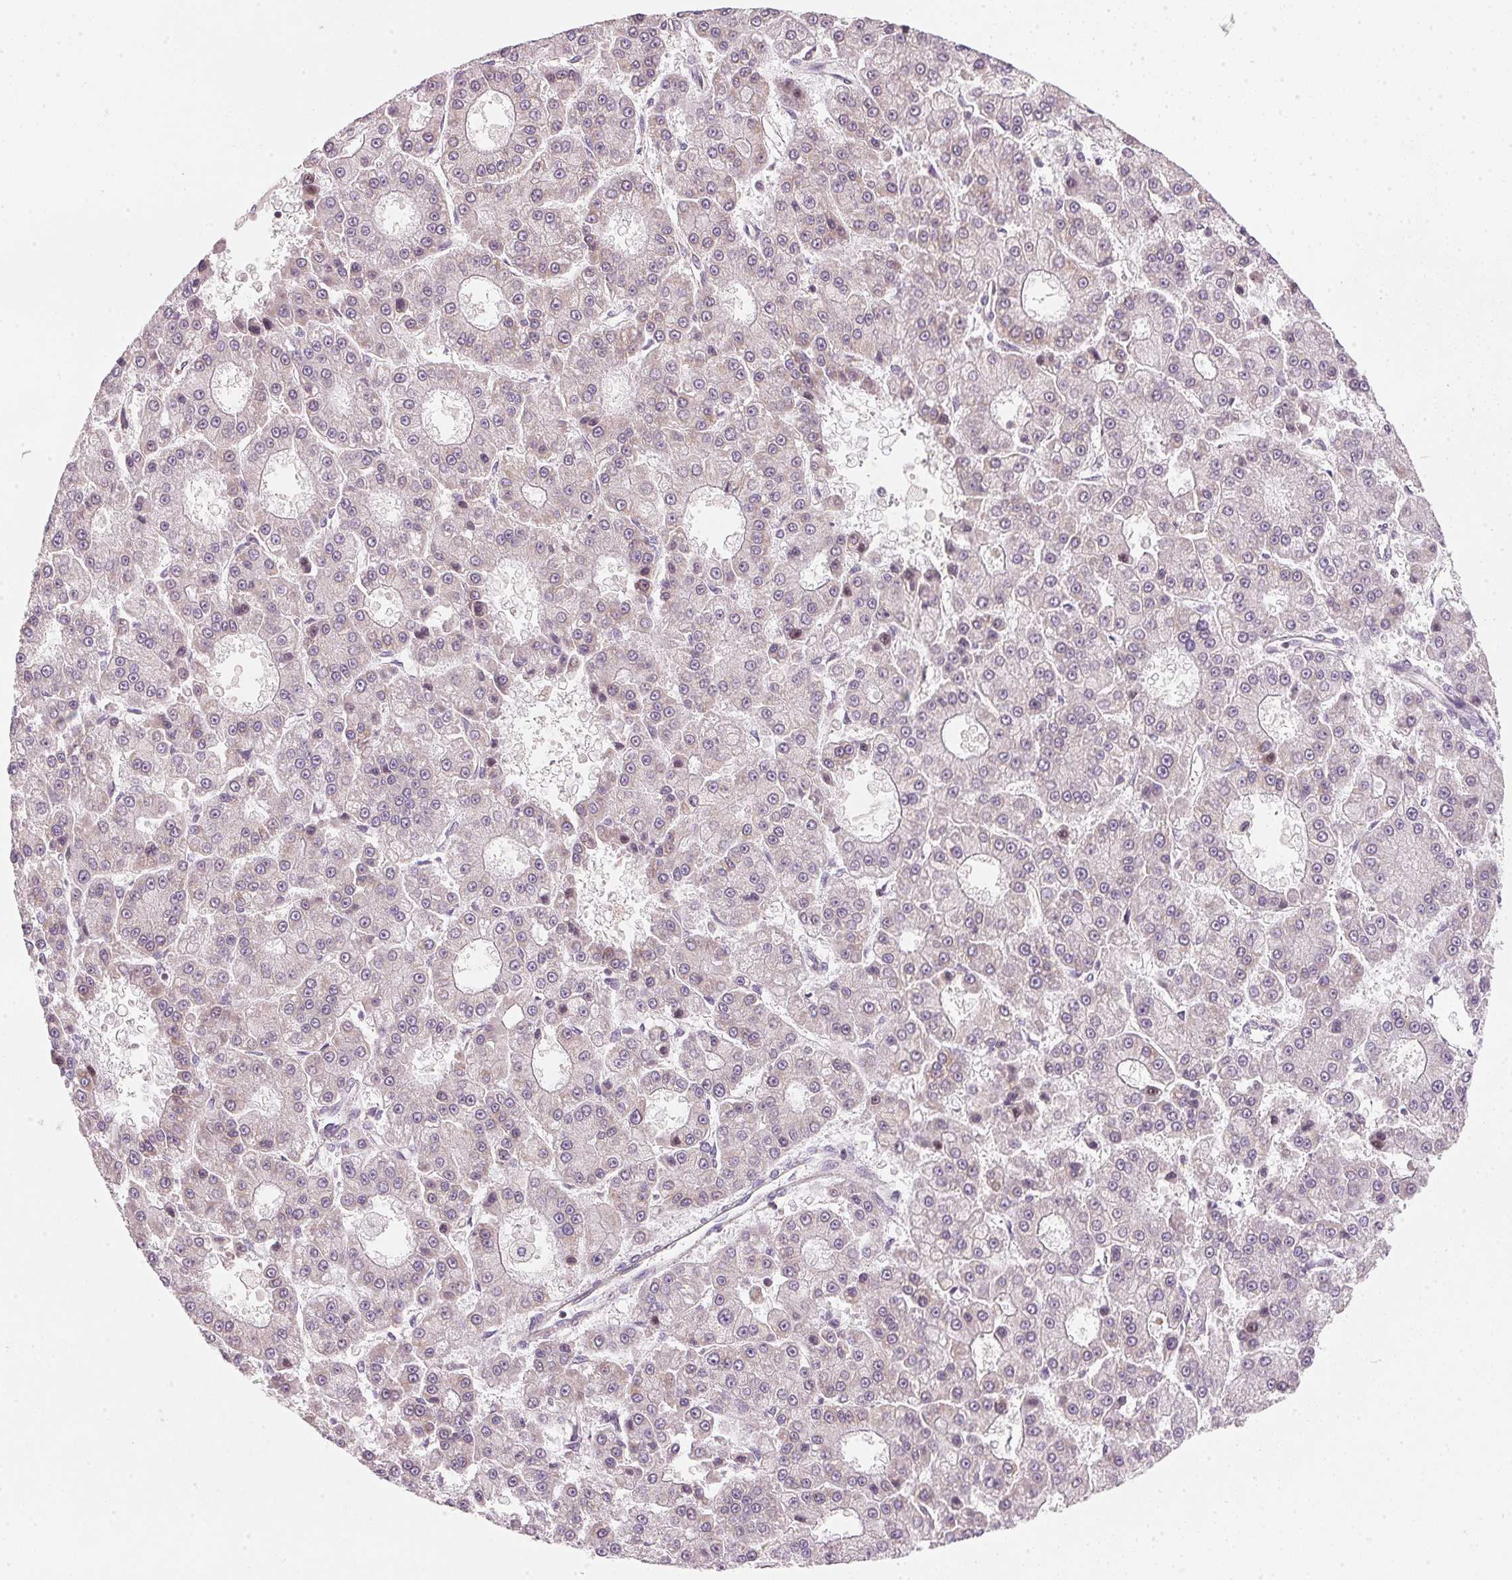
{"staining": {"intensity": "negative", "quantity": "none", "location": "none"}, "tissue": "liver cancer", "cell_type": "Tumor cells", "image_type": "cancer", "snomed": [{"axis": "morphology", "description": "Carcinoma, Hepatocellular, NOS"}, {"axis": "topography", "description": "Liver"}], "caption": "Human liver cancer (hepatocellular carcinoma) stained for a protein using immunohistochemistry displays no positivity in tumor cells.", "gene": "COQ7", "patient": {"sex": "male", "age": 70}}